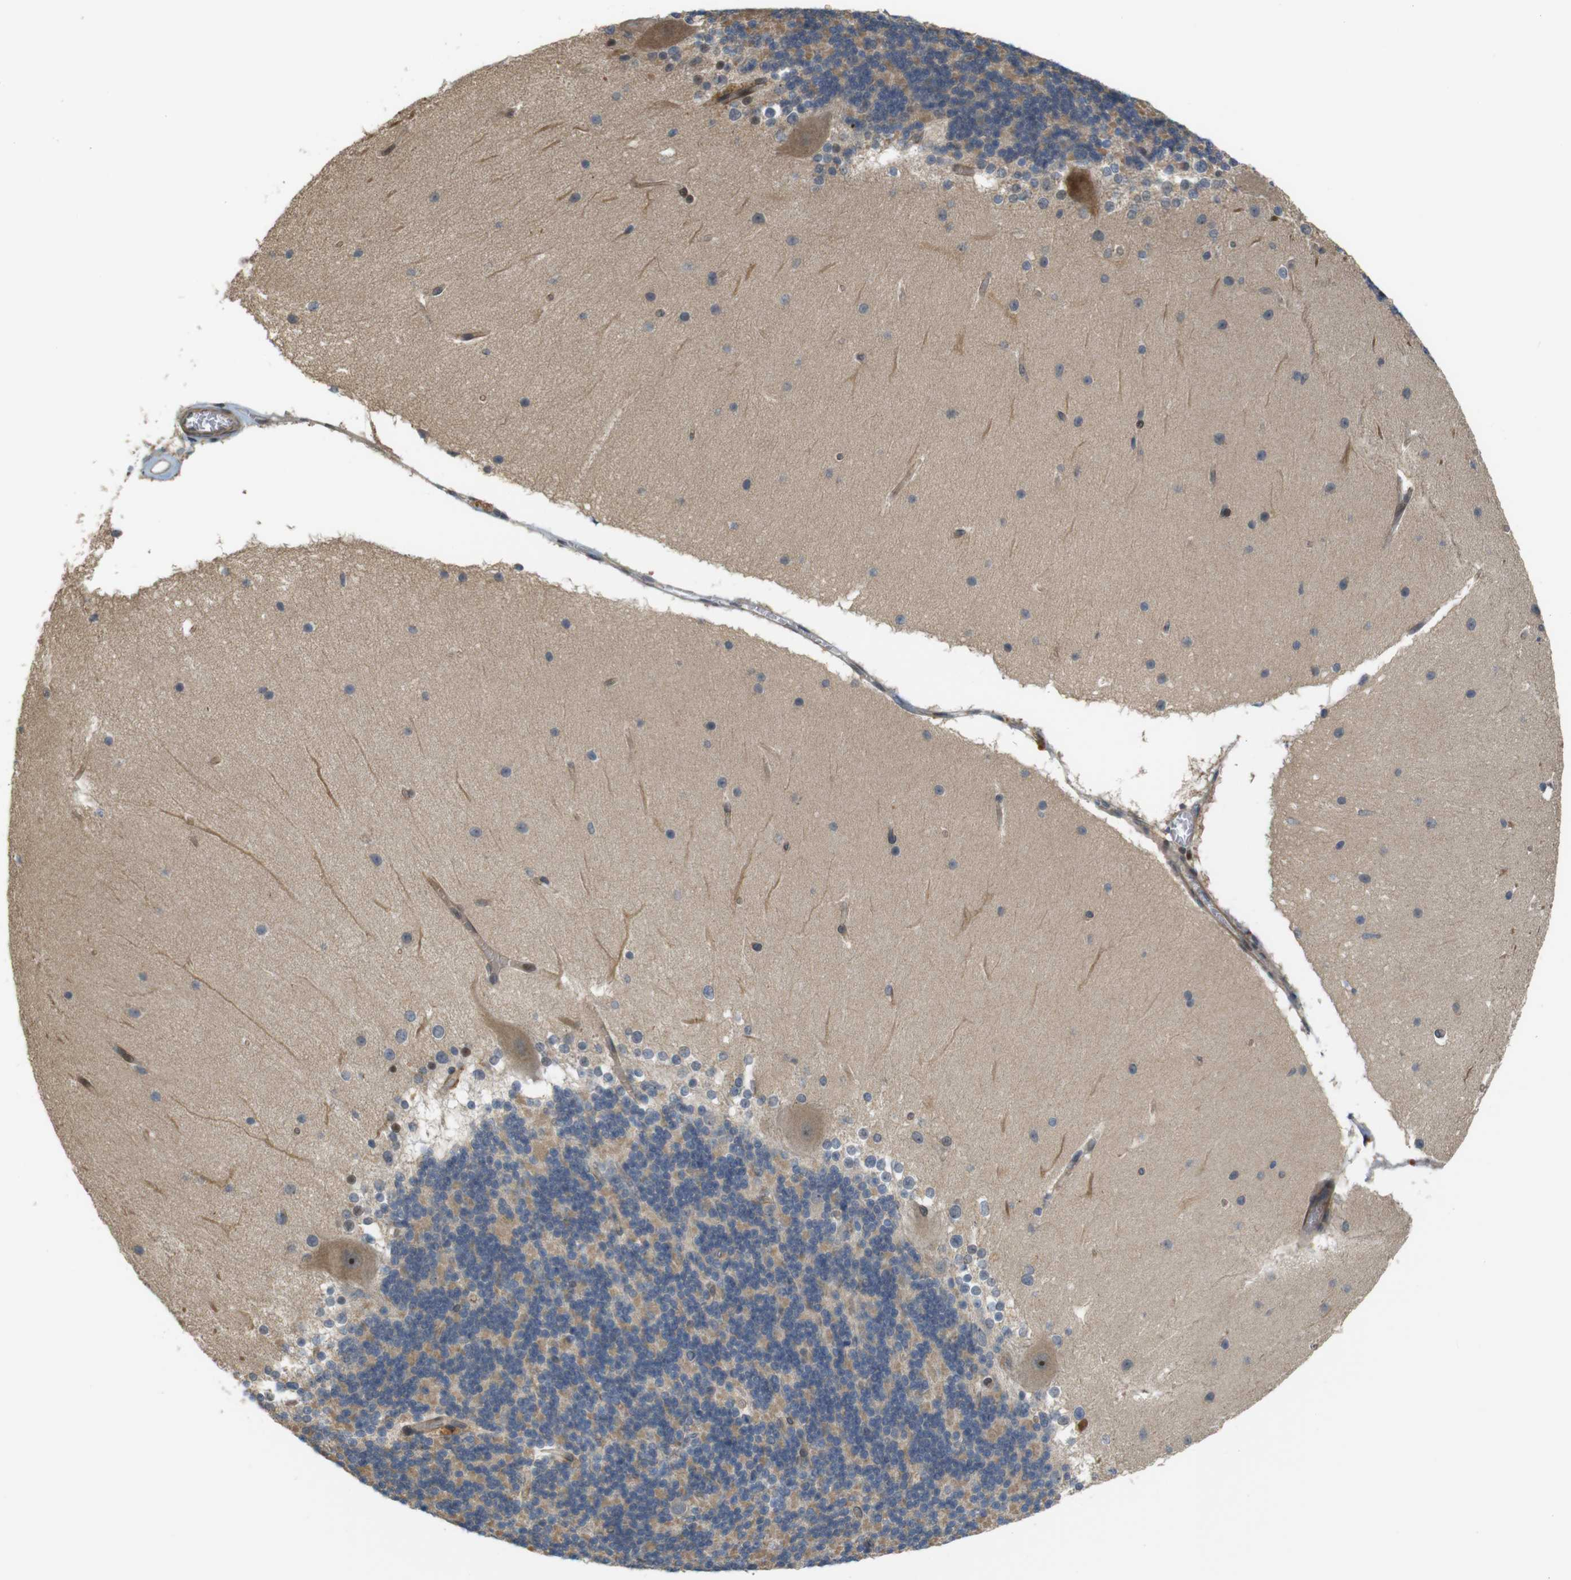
{"staining": {"intensity": "weak", "quantity": "25%-75%", "location": "cytoplasmic/membranous"}, "tissue": "cerebellum", "cell_type": "Cells in granular layer", "image_type": "normal", "snomed": [{"axis": "morphology", "description": "Normal tissue, NOS"}, {"axis": "topography", "description": "Cerebellum"}], "caption": "Cells in granular layer display weak cytoplasmic/membranous positivity in about 25%-75% of cells in benign cerebellum.", "gene": "TSPAN9", "patient": {"sex": "female", "age": 19}}